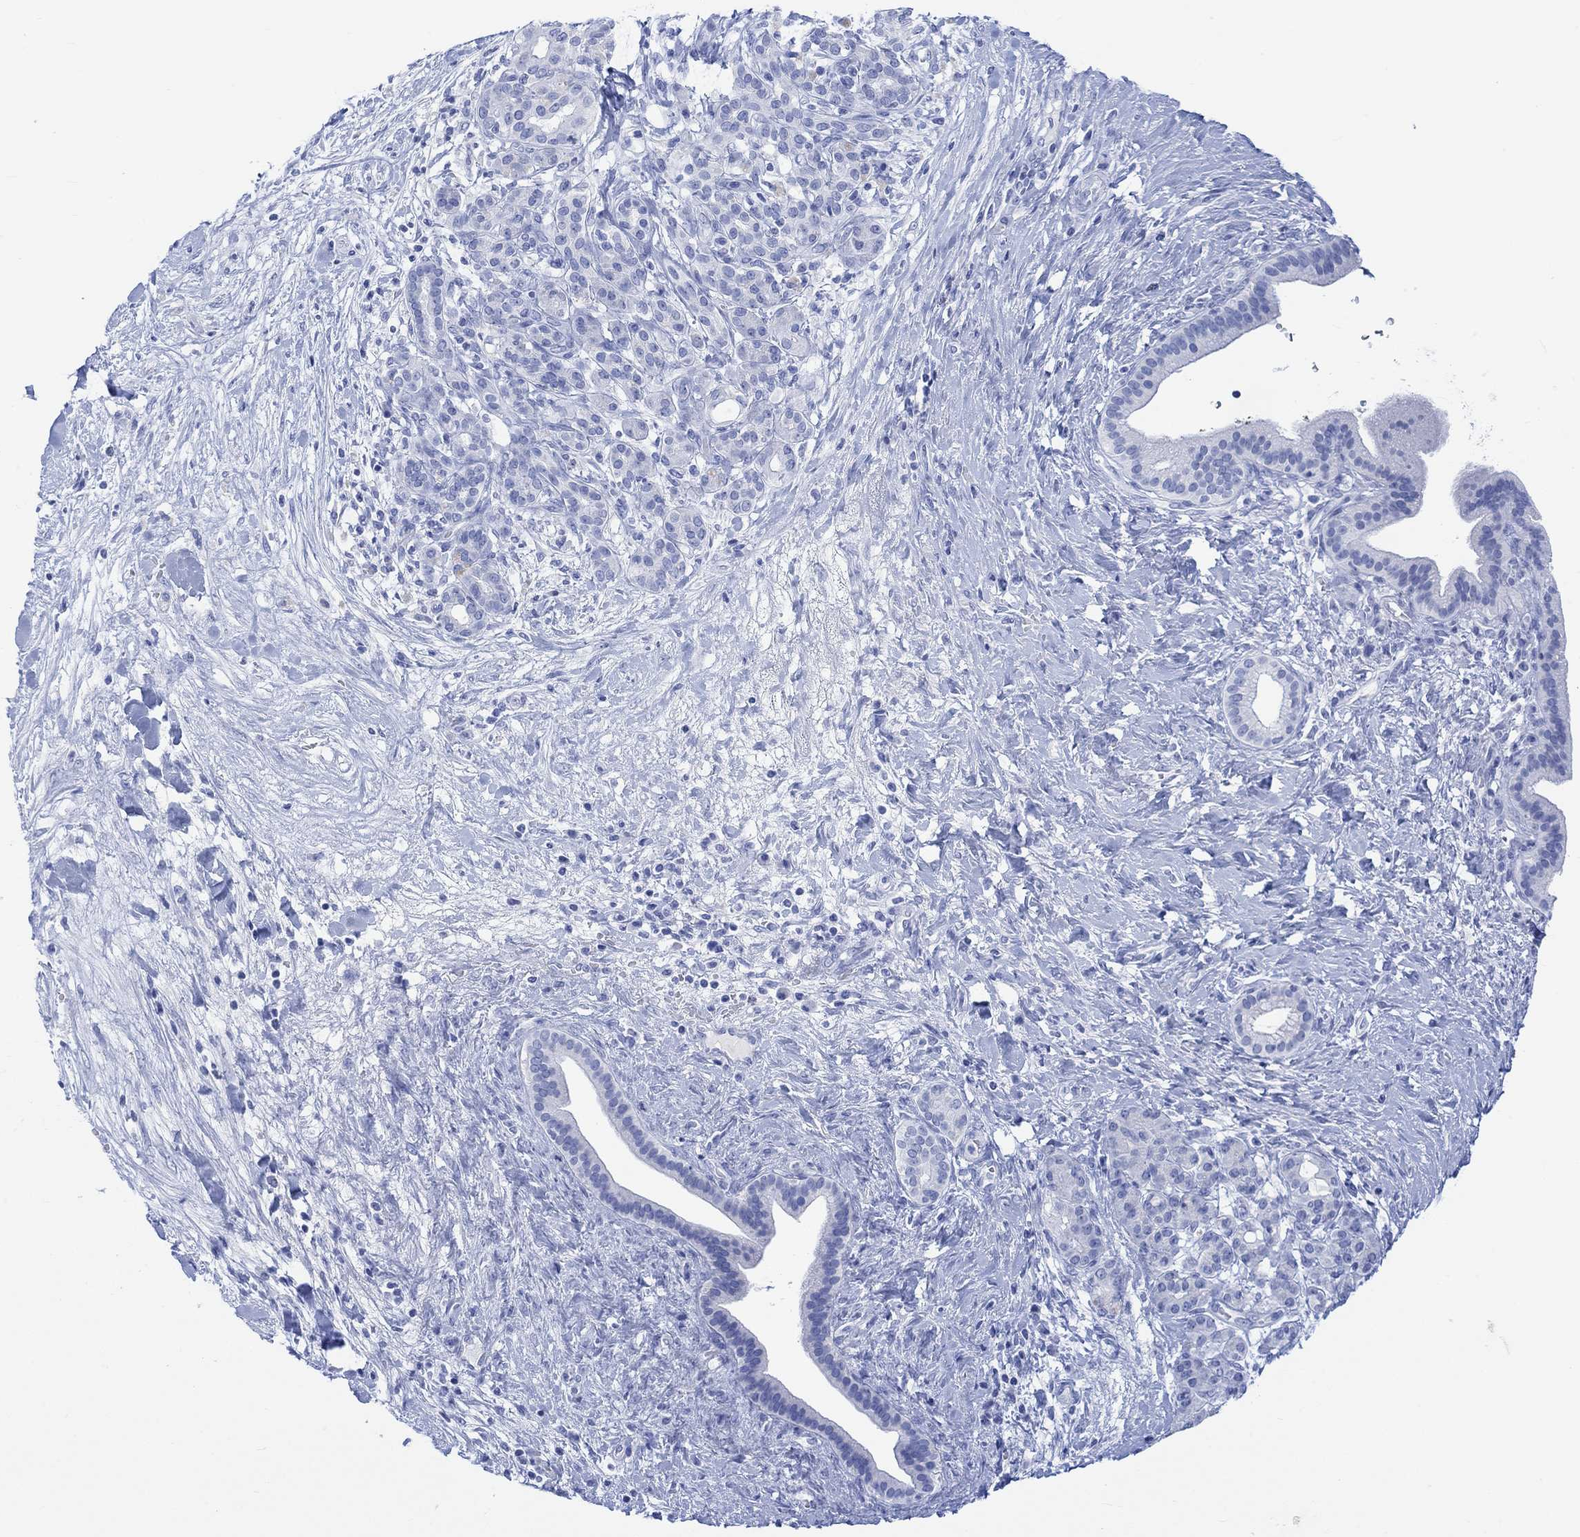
{"staining": {"intensity": "negative", "quantity": "none", "location": "none"}, "tissue": "pancreatic cancer", "cell_type": "Tumor cells", "image_type": "cancer", "snomed": [{"axis": "morphology", "description": "Adenocarcinoma, NOS"}, {"axis": "topography", "description": "Pancreas"}], "caption": "Immunohistochemistry micrograph of pancreatic cancer (adenocarcinoma) stained for a protein (brown), which reveals no positivity in tumor cells.", "gene": "CALCA", "patient": {"sex": "male", "age": 44}}